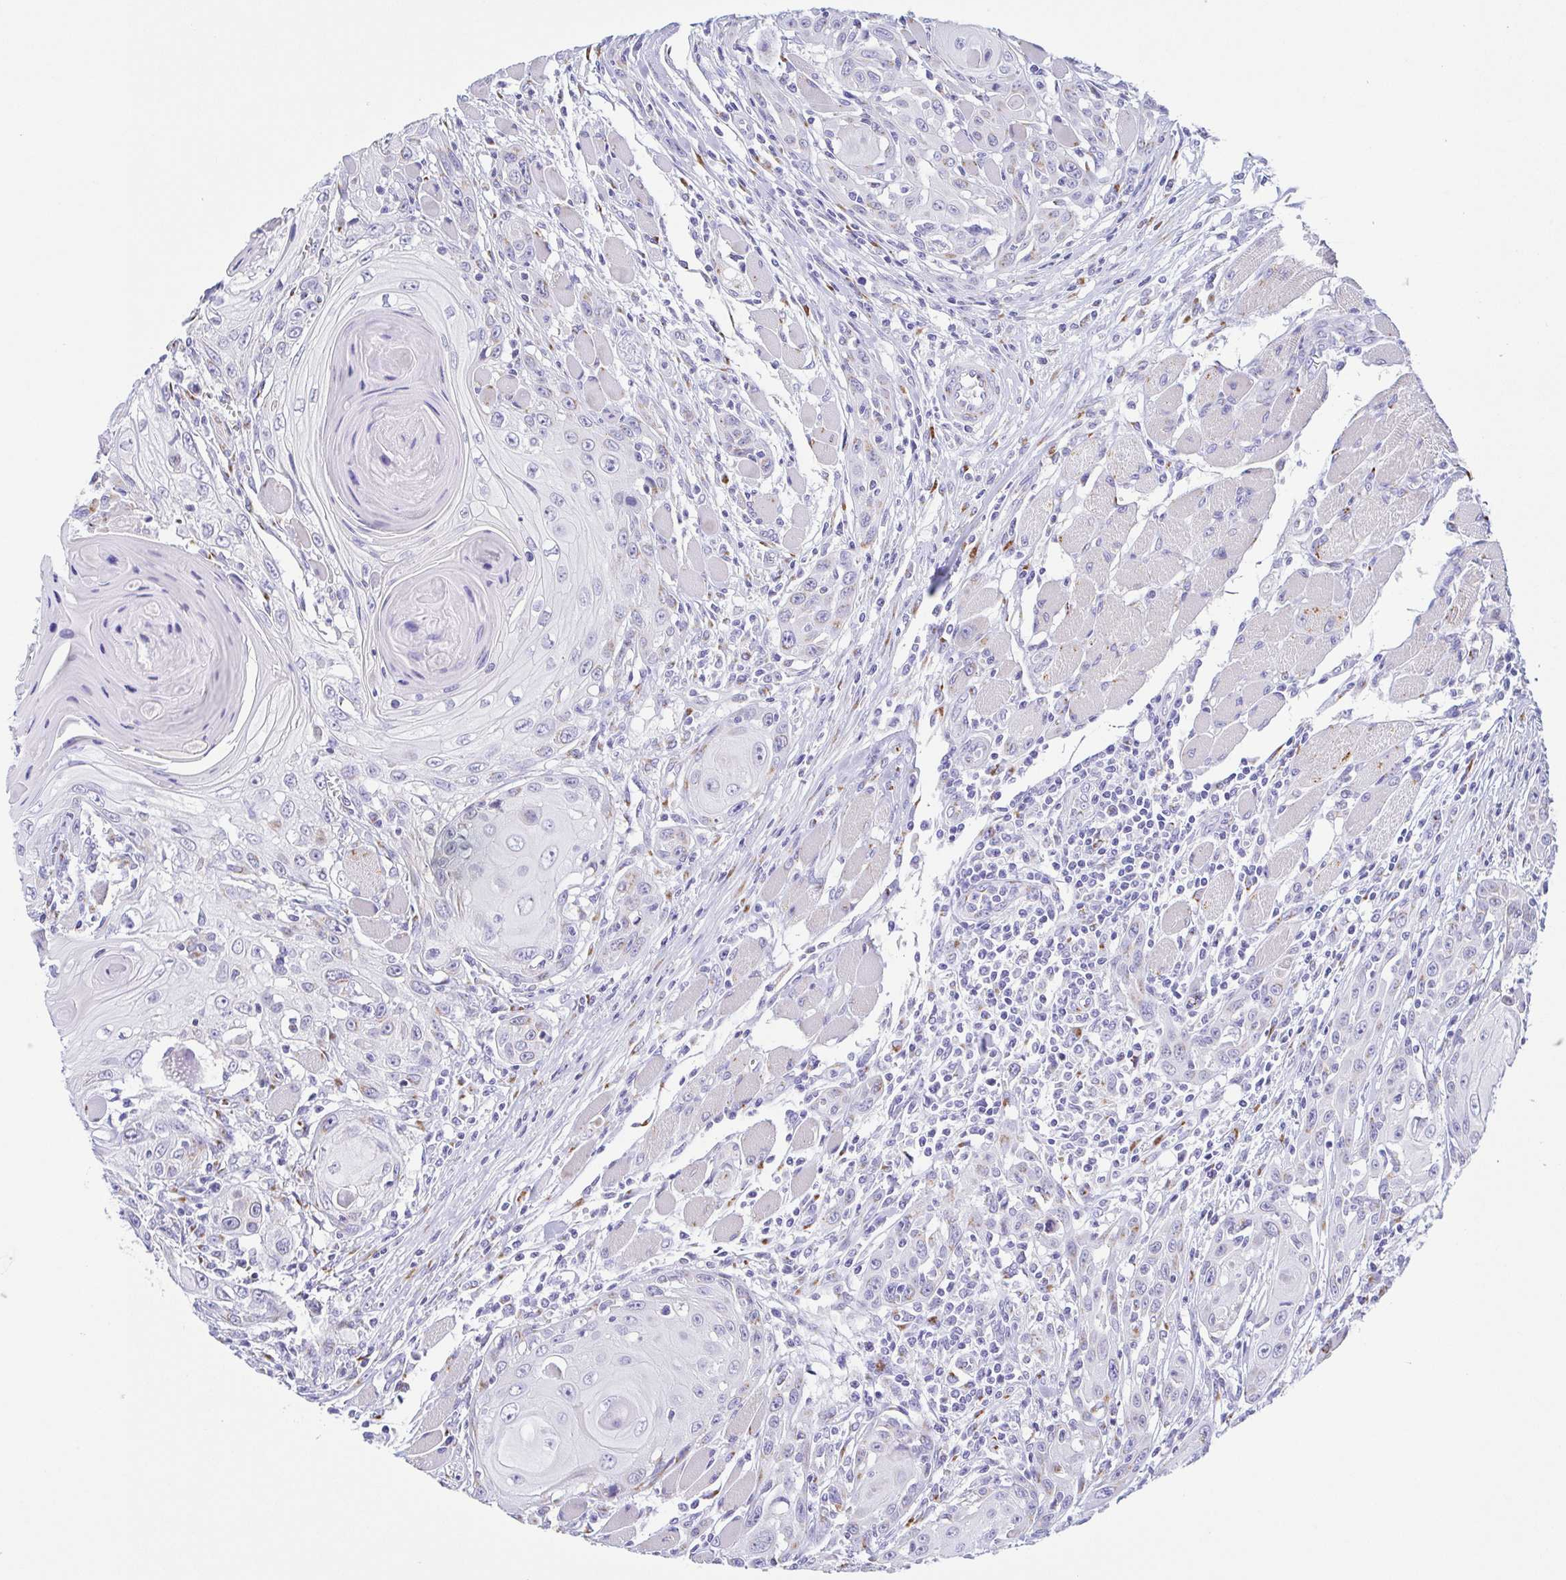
{"staining": {"intensity": "negative", "quantity": "none", "location": "none"}, "tissue": "head and neck cancer", "cell_type": "Tumor cells", "image_type": "cancer", "snomed": [{"axis": "morphology", "description": "Squamous cell carcinoma, NOS"}, {"axis": "topography", "description": "Head-Neck"}], "caption": "Tumor cells show no significant protein positivity in squamous cell carcinoma (head and neck).", "gene": "SULT1B1", "patient": {"sex": "female", "age": 80}}